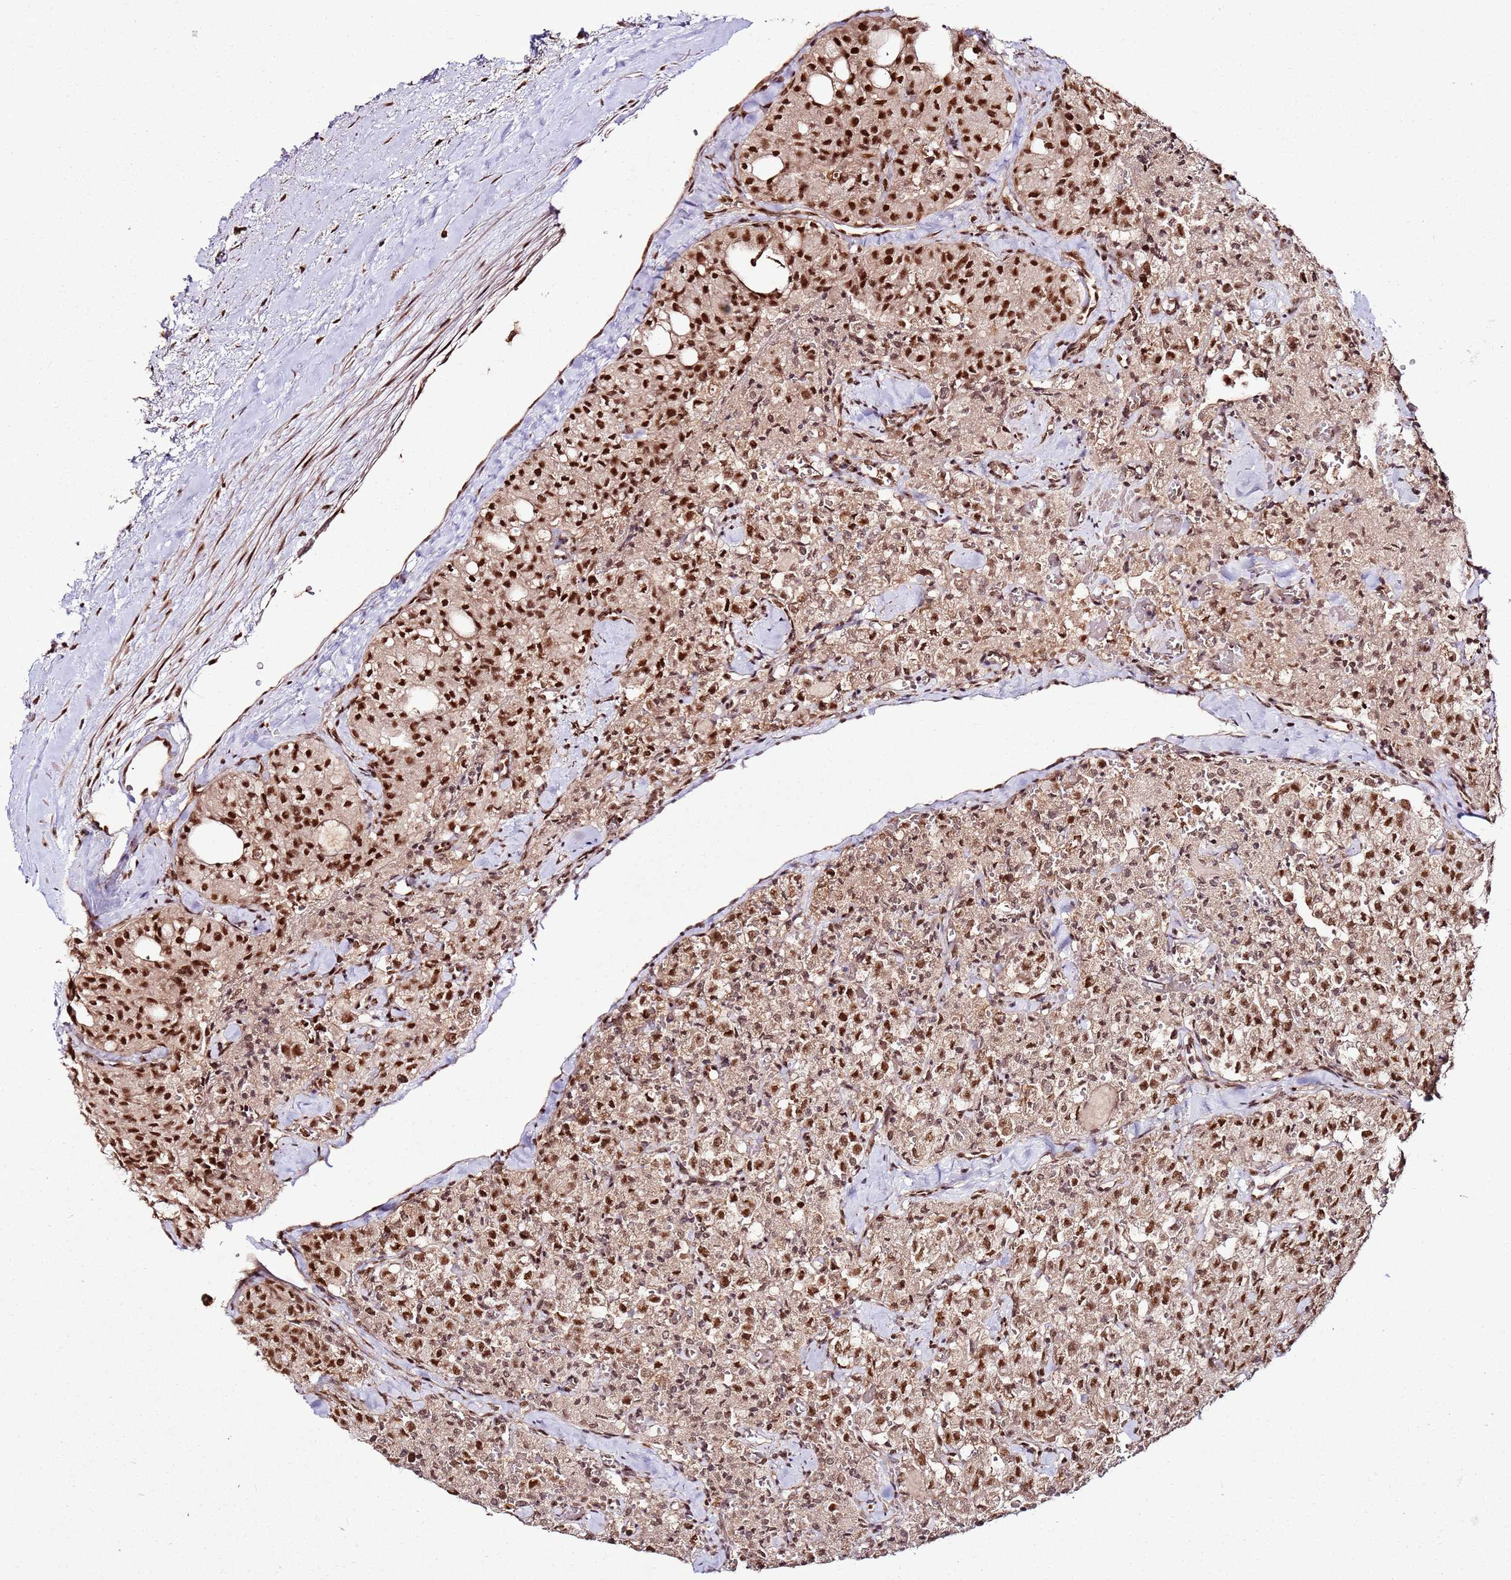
{"staining": {"intensity": "strong", "quantity": ">75%", "location": "nuclear"}, "tissue": "thyroid cancer", "cell_type": "Tumor cells", "image_type": "cancer", "snomed": [{"axis": "morphology", "description": "Follicular adenoma carcinoma, NOS"}, {"axis": "topography", "description": "Thyroid gland"}], "caption": "Thyroid follicular adenoma carcinoma tissue exhibits strong nuclear expression in about >75% of tumor cells, visualized by immunohistochemistry.", "gene": "XRN2", "patient": {"sex": "male", "age": 75}}